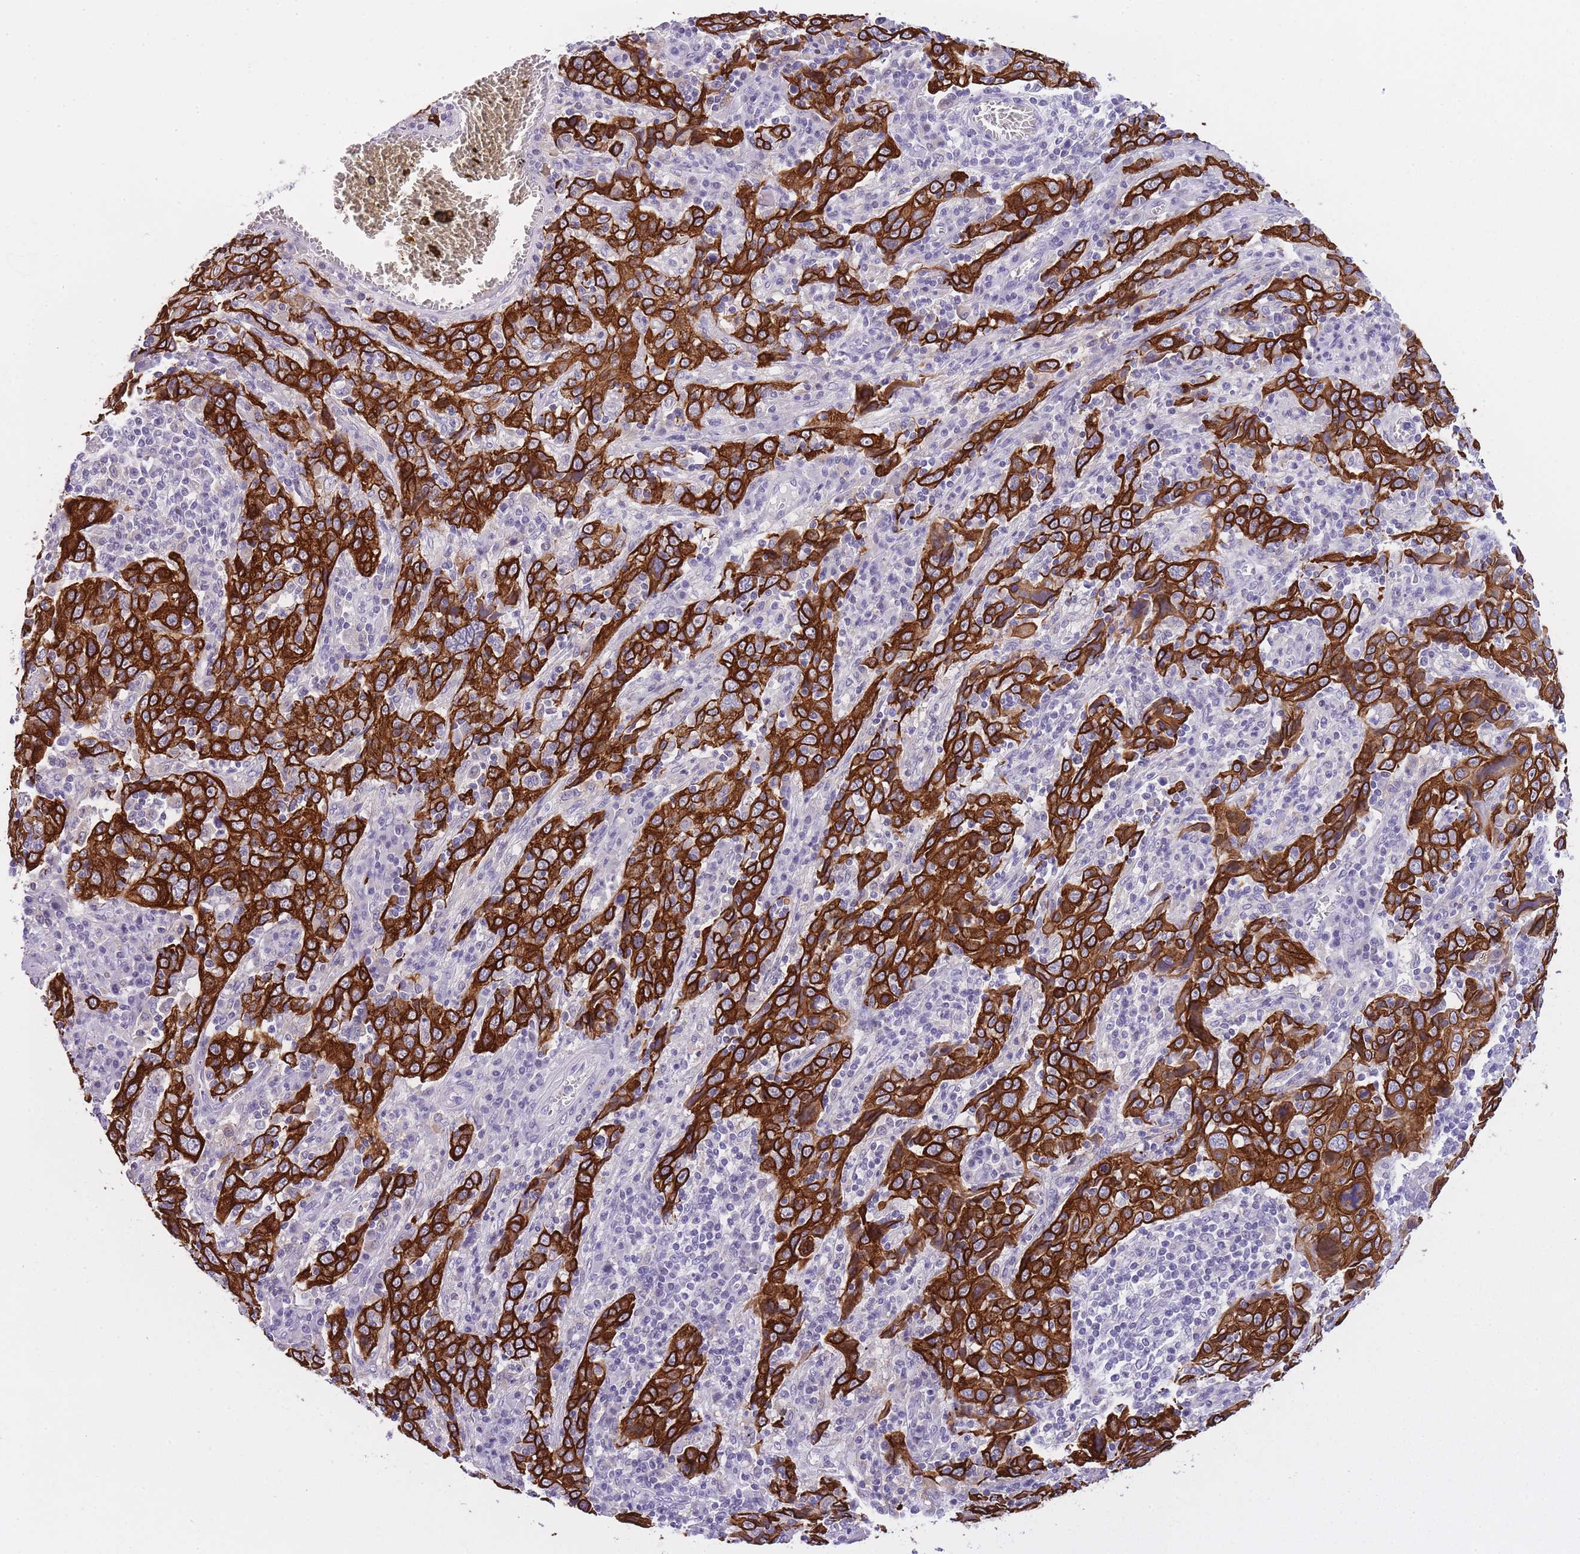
{"staining": {"intensity": "strong", "quantity": ">75%", "location": "cytoplasmic/membranous"}, "tissue": "cervical cancer", "cell_type": "Tumor cells", "image_type": "cancer", "snomed": [{"axis": "morphology", "description": "Squamous cell carcinoma, NOS"}, {"axis": "topography", "description": "Cervix"}], "caption": "Cervical squamous cell carcinoma stained with a brown dye exhibits strong cytoplasmic/membranous positive positivity in about >75% of tumor cells.", "gene": "RADX", "patient": {"sex": "female", "age": 46}}